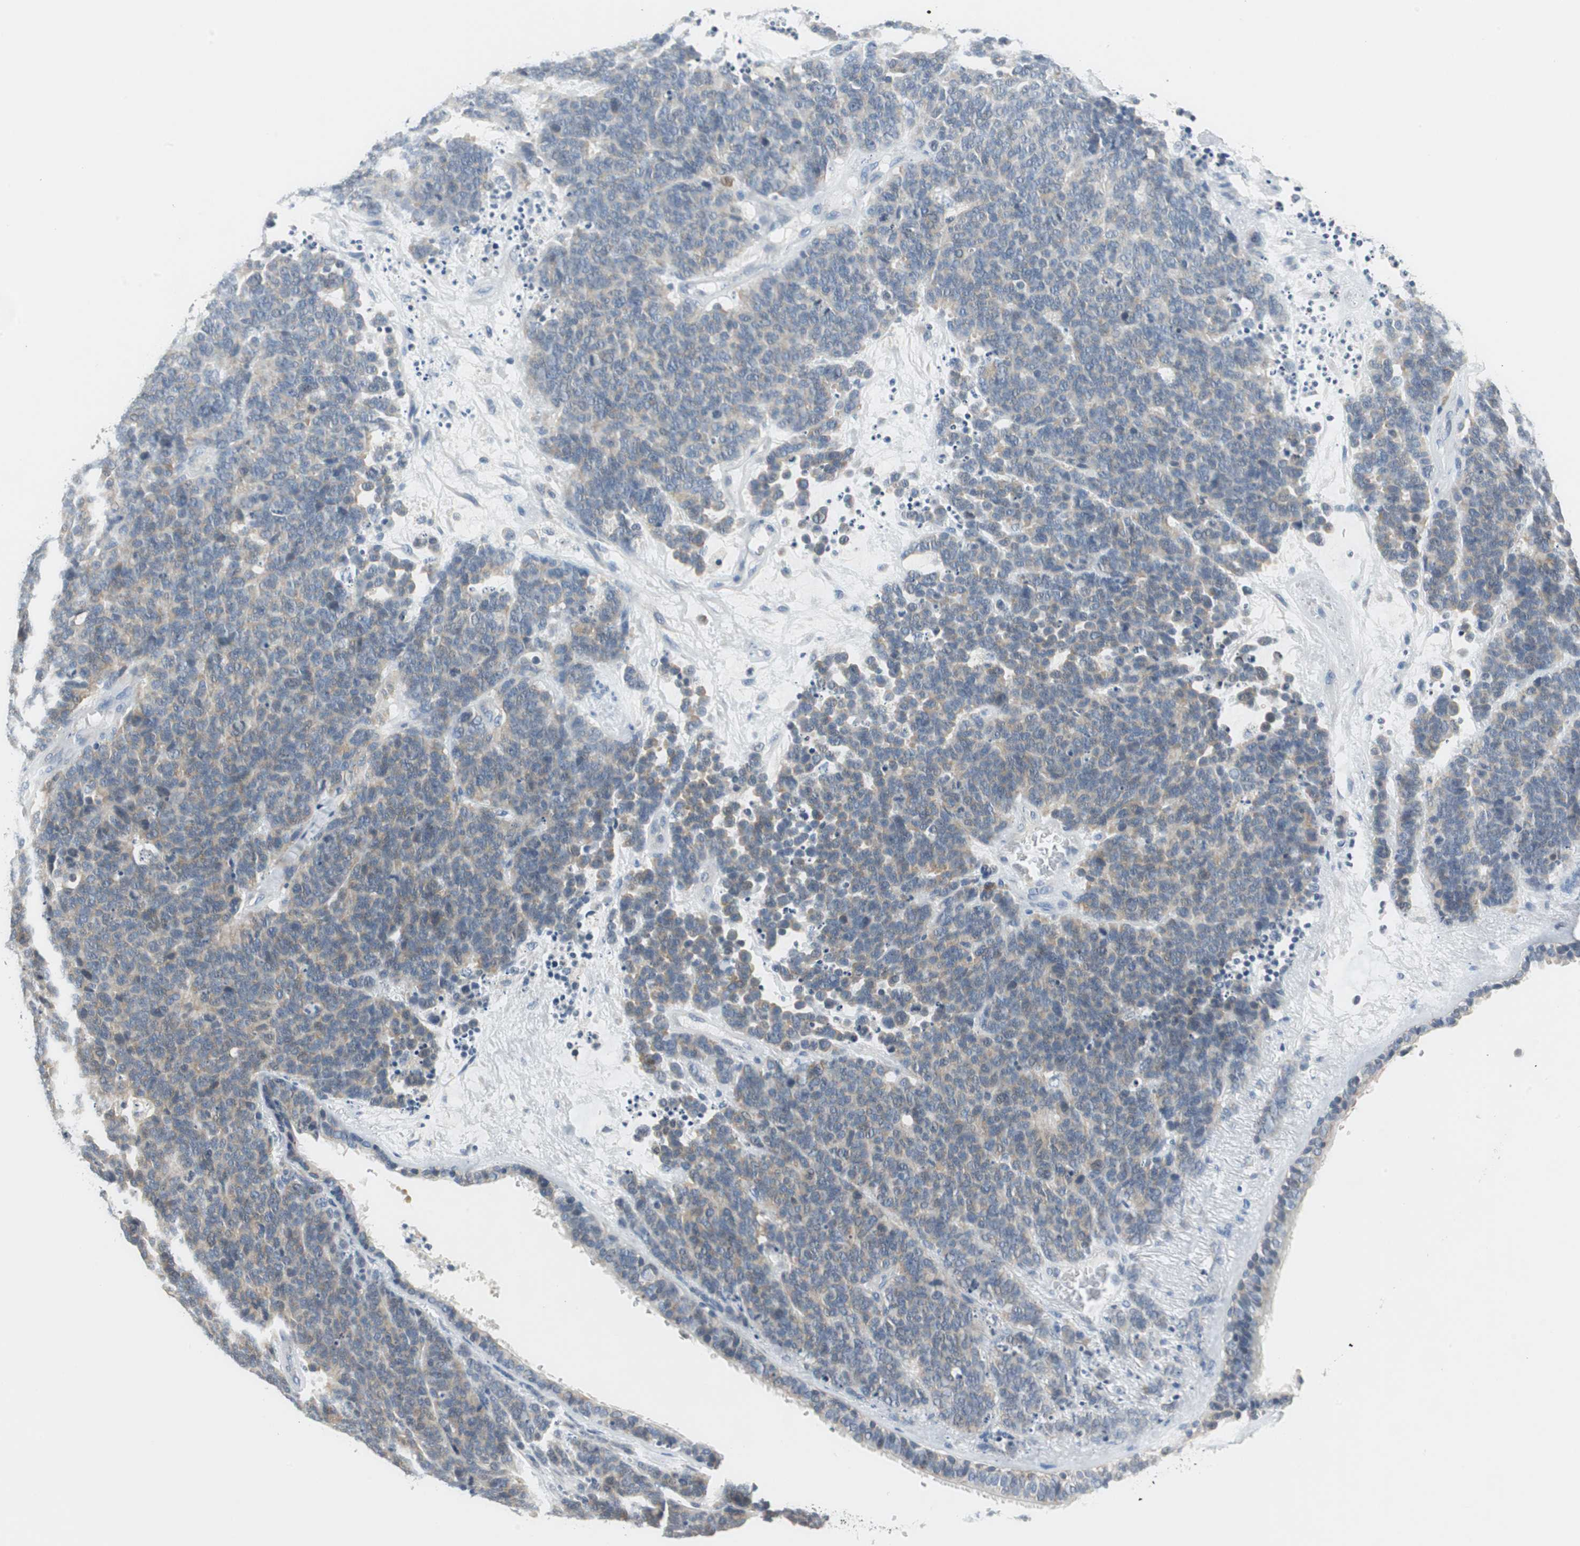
{"staining": {"intensity": "weak", "quantity": "25%-75%", "location": "cytoplasmic/membranous"}, "tissue": "lung cancer", "cell_type": "Tumor cells", "image_type": "cancer", "snomed": [{"axis": "morphology", "description": "Neoplasm, malignant, NOS"}, {"axis": "topography", "description": "Lung"}], "caption": "Immunohistochemical staining of human lung neoplasm (malignant) displays low levels of weak cytoplasmic/membranous staining in approximately 25%-75% of tumor cells. The staining was performed using DAB (3,3'-diaminobenzidine) to visualize the protein expression in brown, while the nuclei were stained in blue with hematoxylin (Magnification: 20x).", "gene": "GLCCI1", "patient": {"sex": "female", "age": 58}}